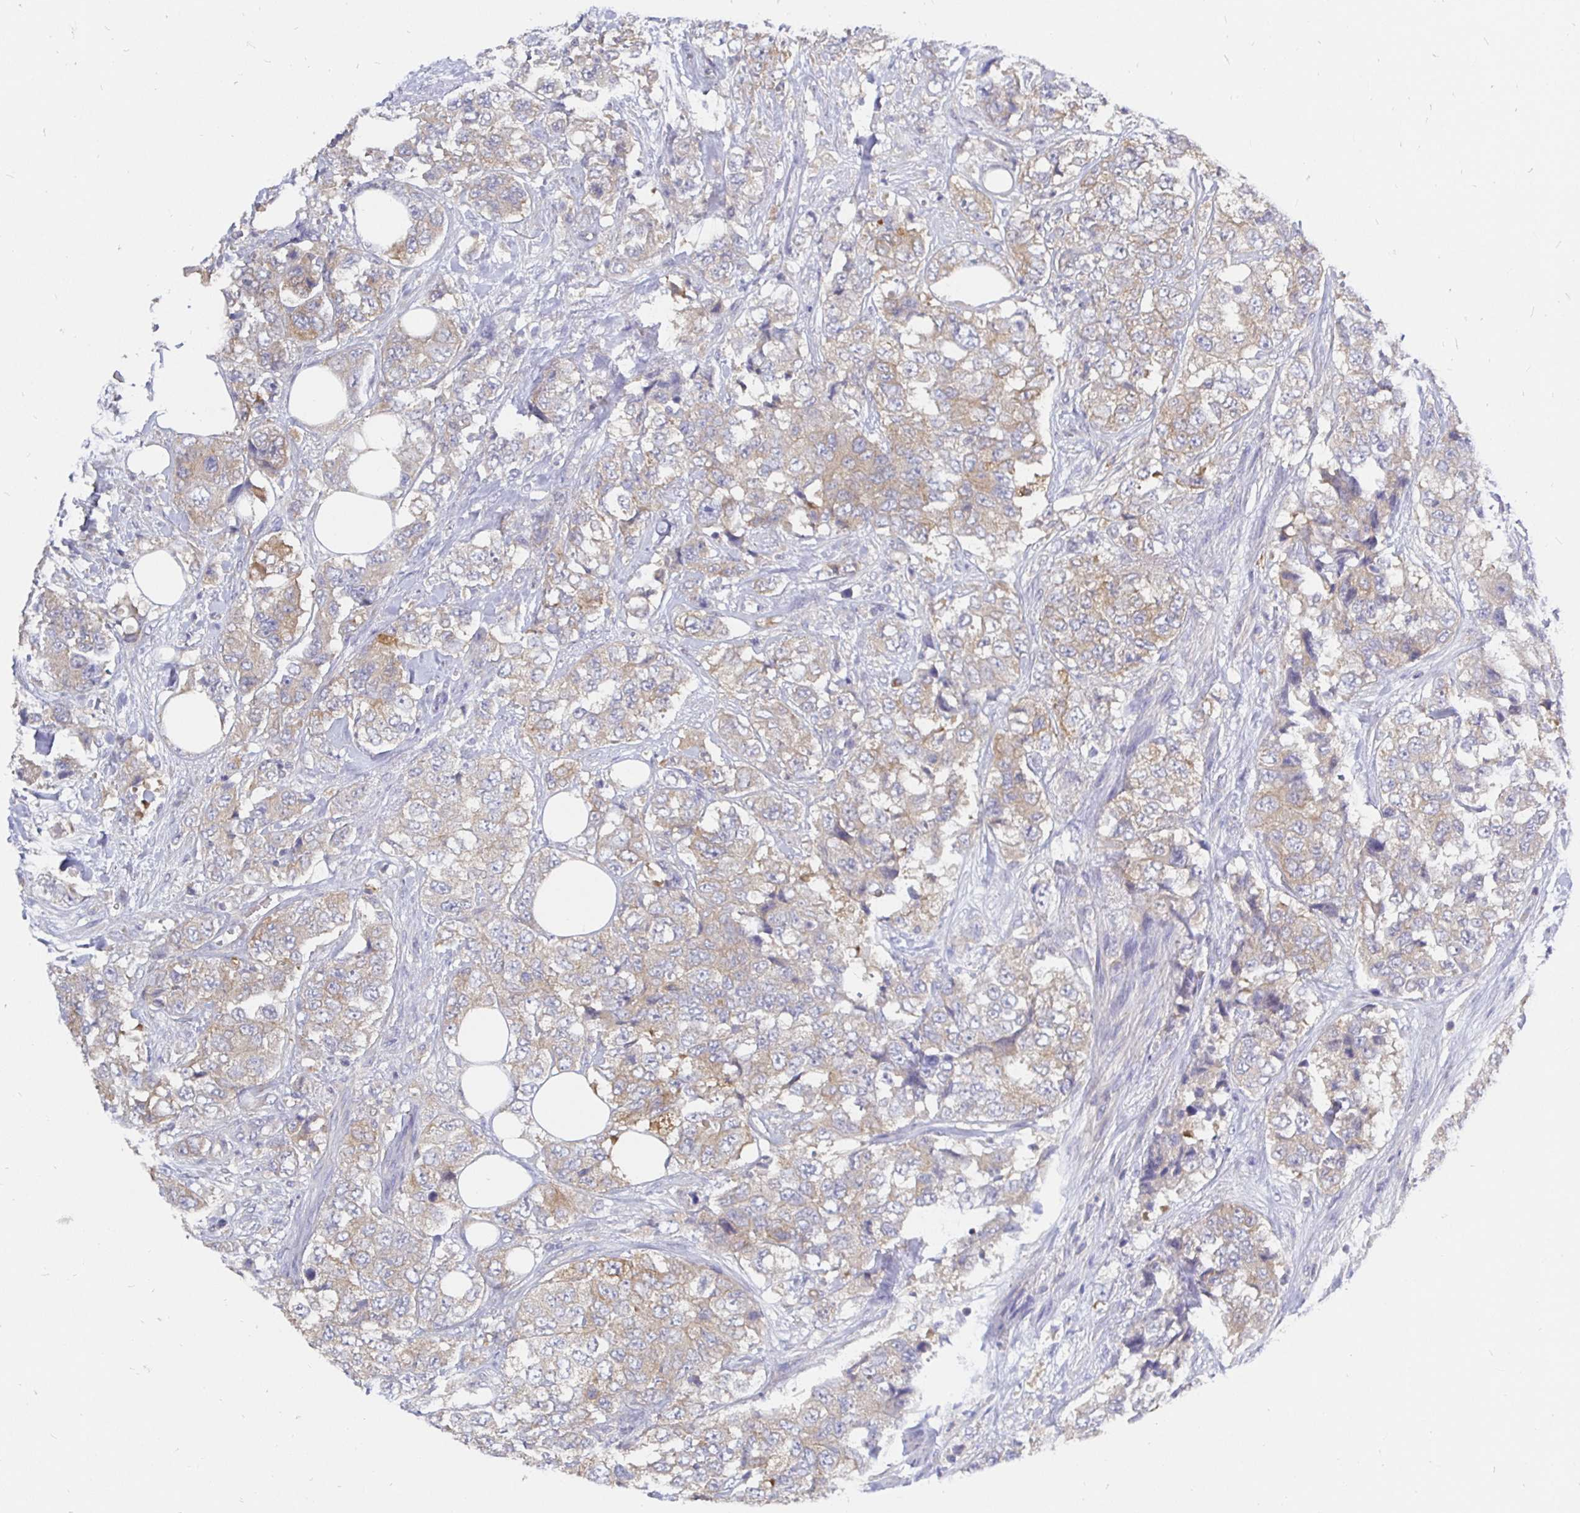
{"staining": {"intensity": "moderate", "quantity": "25%-75%", "location": "cytoplasmic/membranous"}, "tissue": "urothelial cancer", "cell_type": "Tumor cells", "image_type": "cancer", "snomed": [{"axis": "morphology", "description": "Urothelial carcinoma, High grade"}, {"axis": "topography", "description": "Urinary bladder"}], "caption": "Immunohistochemistry (IHC) histopathology image of neoplastic tissue: human high-grade urothelial carcinoma stained using immunohistochemistry displays medium levels of moderate protein expression localized specifically in the cytoplasmic/membranous of tumor cells, appearing as a cytoplasmic/membranous brown color.", "gene": "KIF21A", "patient": {"sex": "female", "age": 78}}